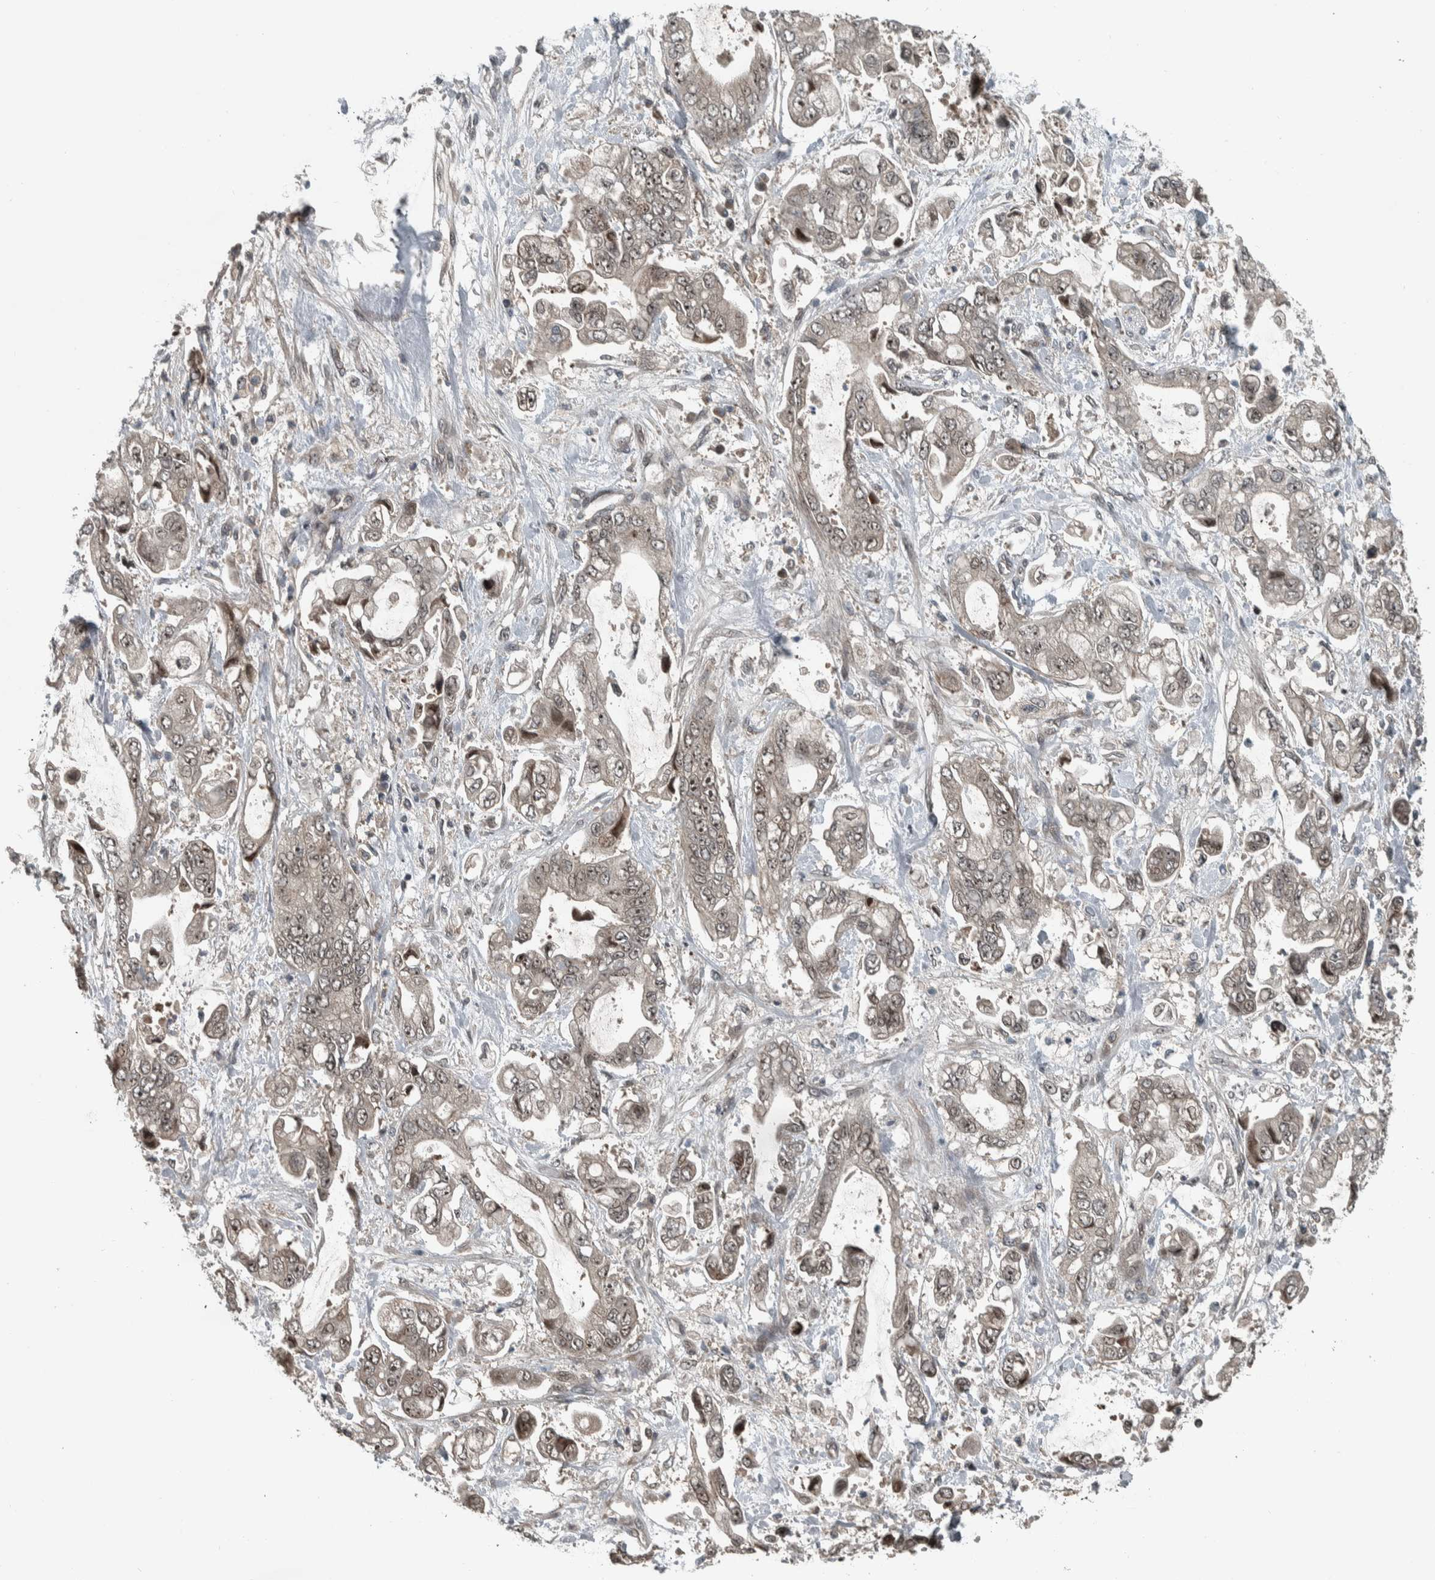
{"staining": {"intensity": "moderate", "quantity": ">75%", "location": "nuclear"}, "tissue": "stomach cancer", "cell_type": "Tumor cells", "image_type": "cancer", "snomed": [{"axis": "morphology", "description": "Normal tissue, NOS"}, {"axis": "morphology", "description": "Adenocarcinoma, NOS"}, {"axis": "topography", "description": "Stomach"}], "caption": "This is an image of immunohistochemistry staining of stomach cancer (adenocarcinoma), which shows moderate expression in the nuclear of tumor cells.", "gene": "XPO5", "patient": {"sex": "male", "age": 62}}